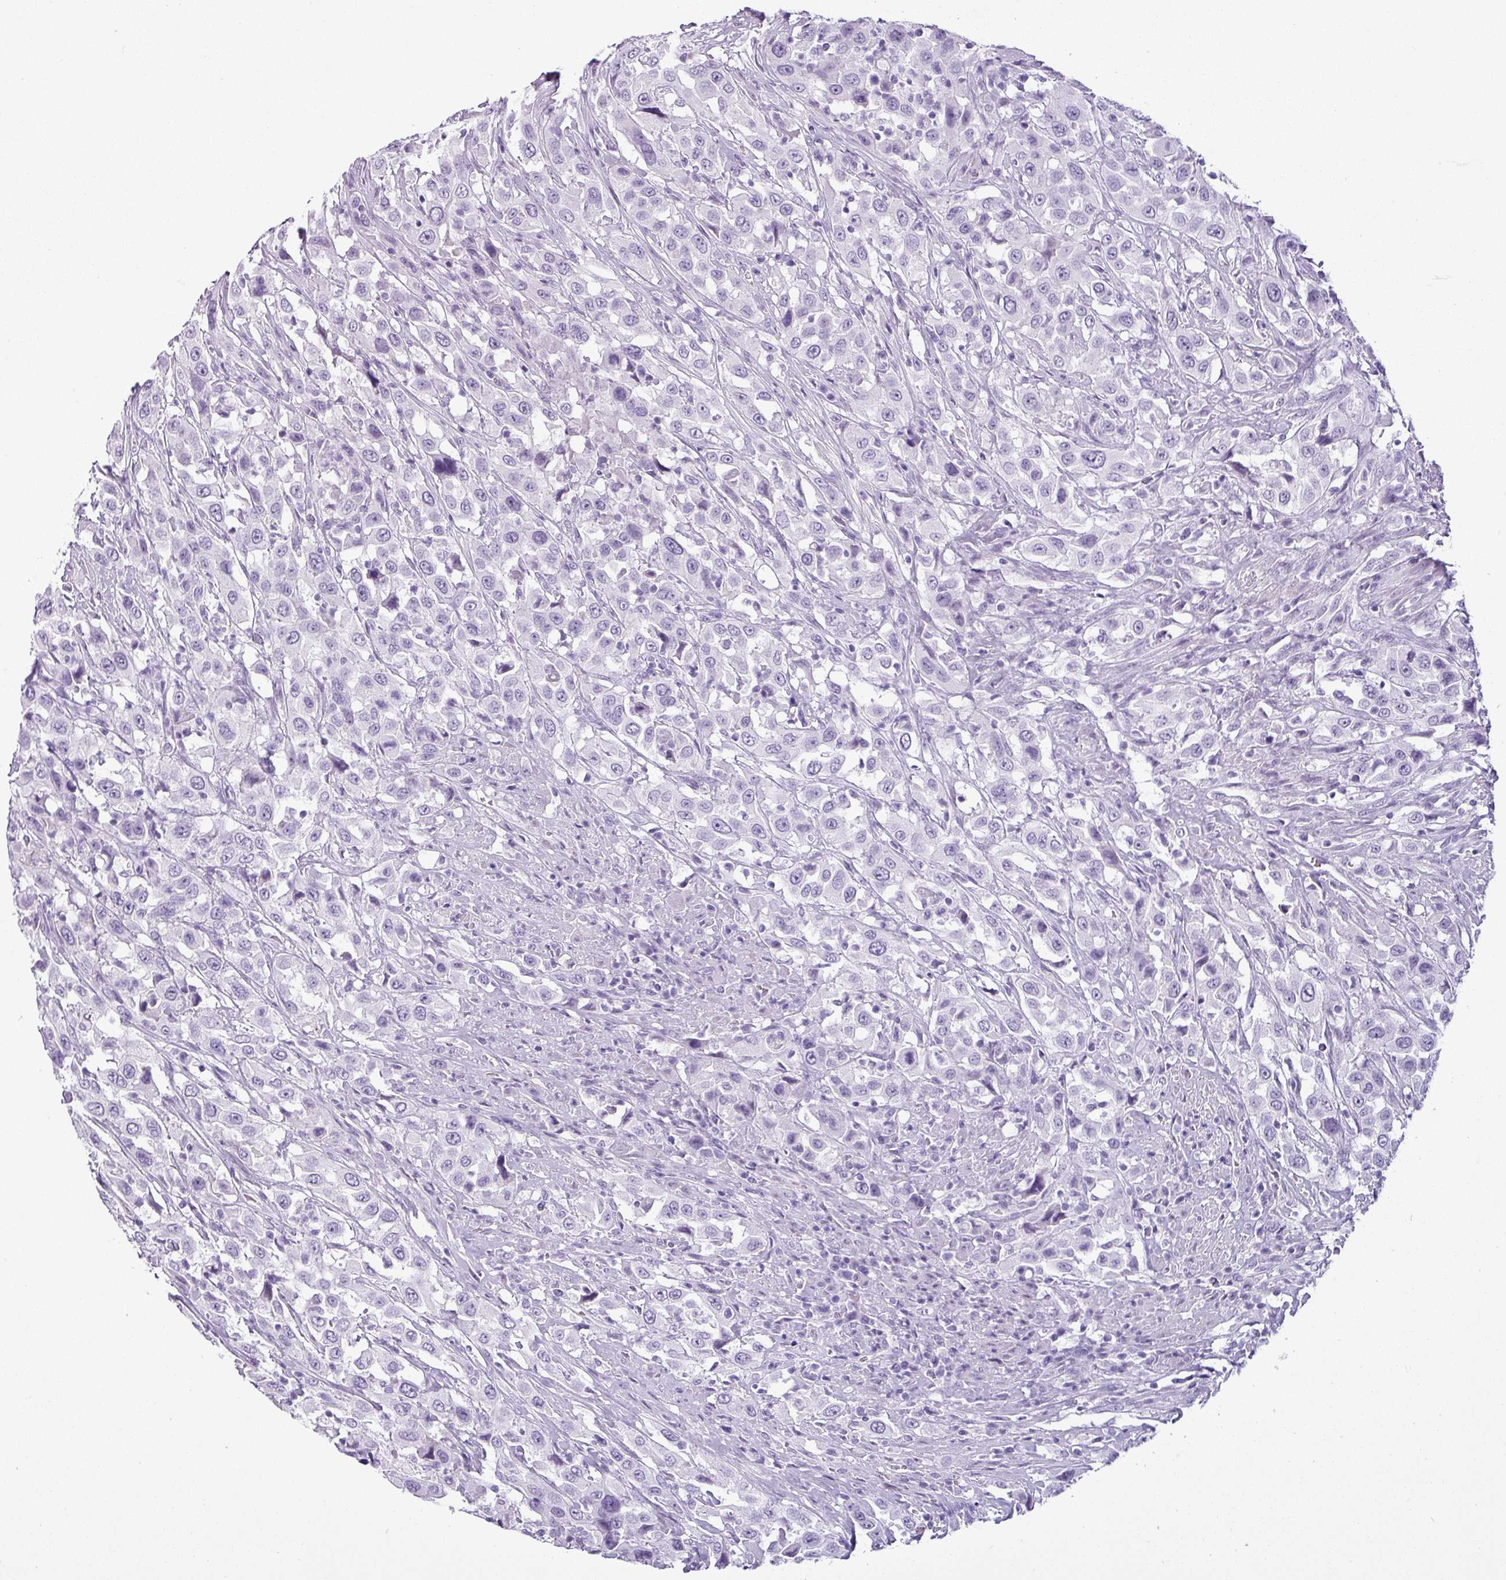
{"staining": {"intensity": "negative", "quantity": "none", "location": "none"}, "tissue": "urothelial cancer", "cell_type": "Tumor cells", "image_type": "cancer", "snomed": [{"axis": "morphology", "description": "Urothelial carcinoma, High grade"}, {"axis": "topography", "description": "Urinary bladder"}], "caption": "DAB (3,3'-diaminobenzidine) immunohistochemical staining of urothelial cancer displays no significant positivity in tumor cells.", "gene": "CDH16", "patient": {"sex": "male", "age": 61}}